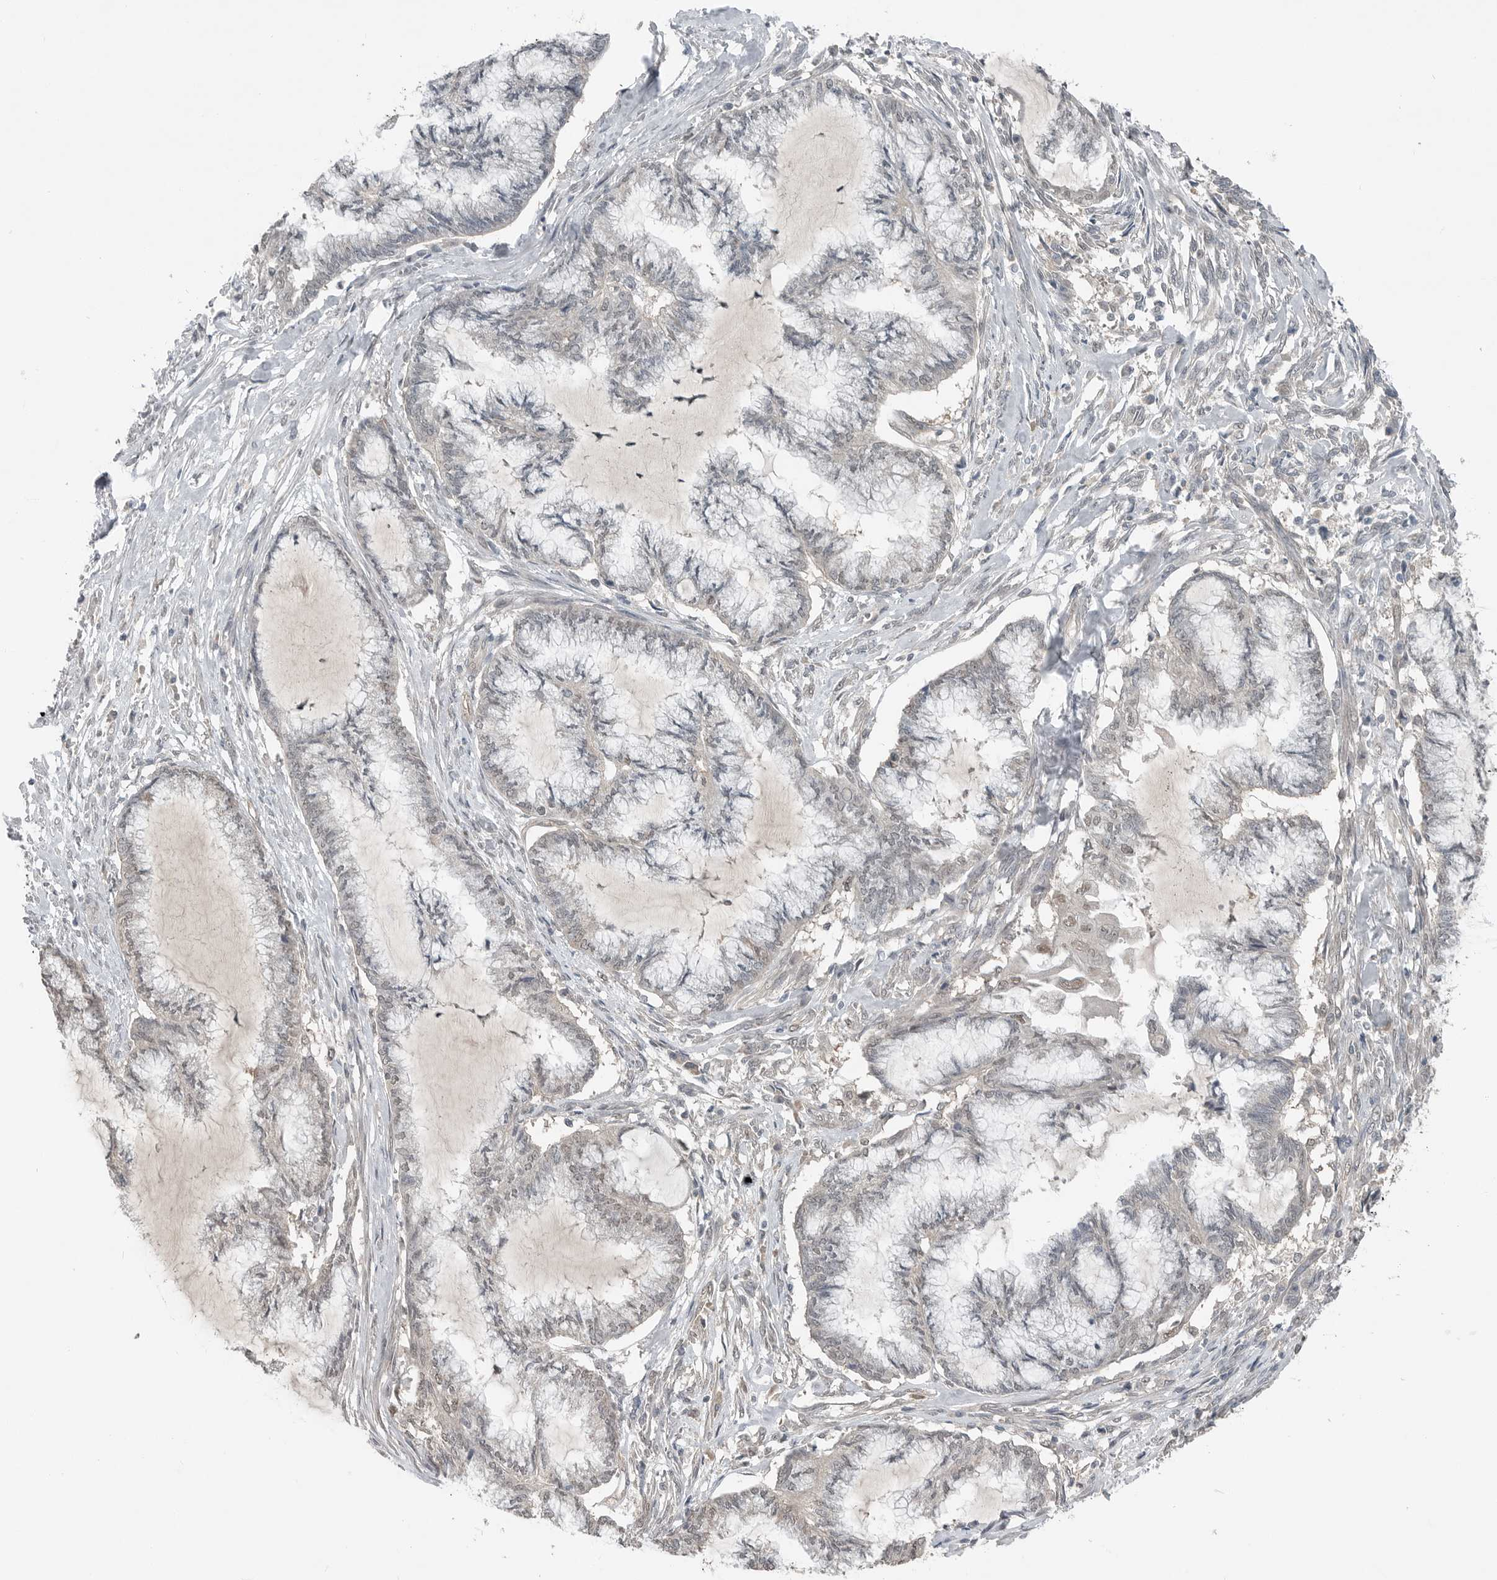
{"staining": {"intensity": "negative", "quantity": "none", "location": "none"}, "tissue": "endometrial cancer", "cell_type": "Tumor cells", "image_type": "cancer", "snomed": [{"axis": "morphology", "description": "Adenocarcinoma, NOS"}, {"axis": "topography", "description": "Endometrium"}], "caption": "This is an IHC photomicrograph of endometrial cancer. There is no positivity in tumor cells.", "gene": "MFAP3L", "patient": {"sex": "female", "age": 86}}